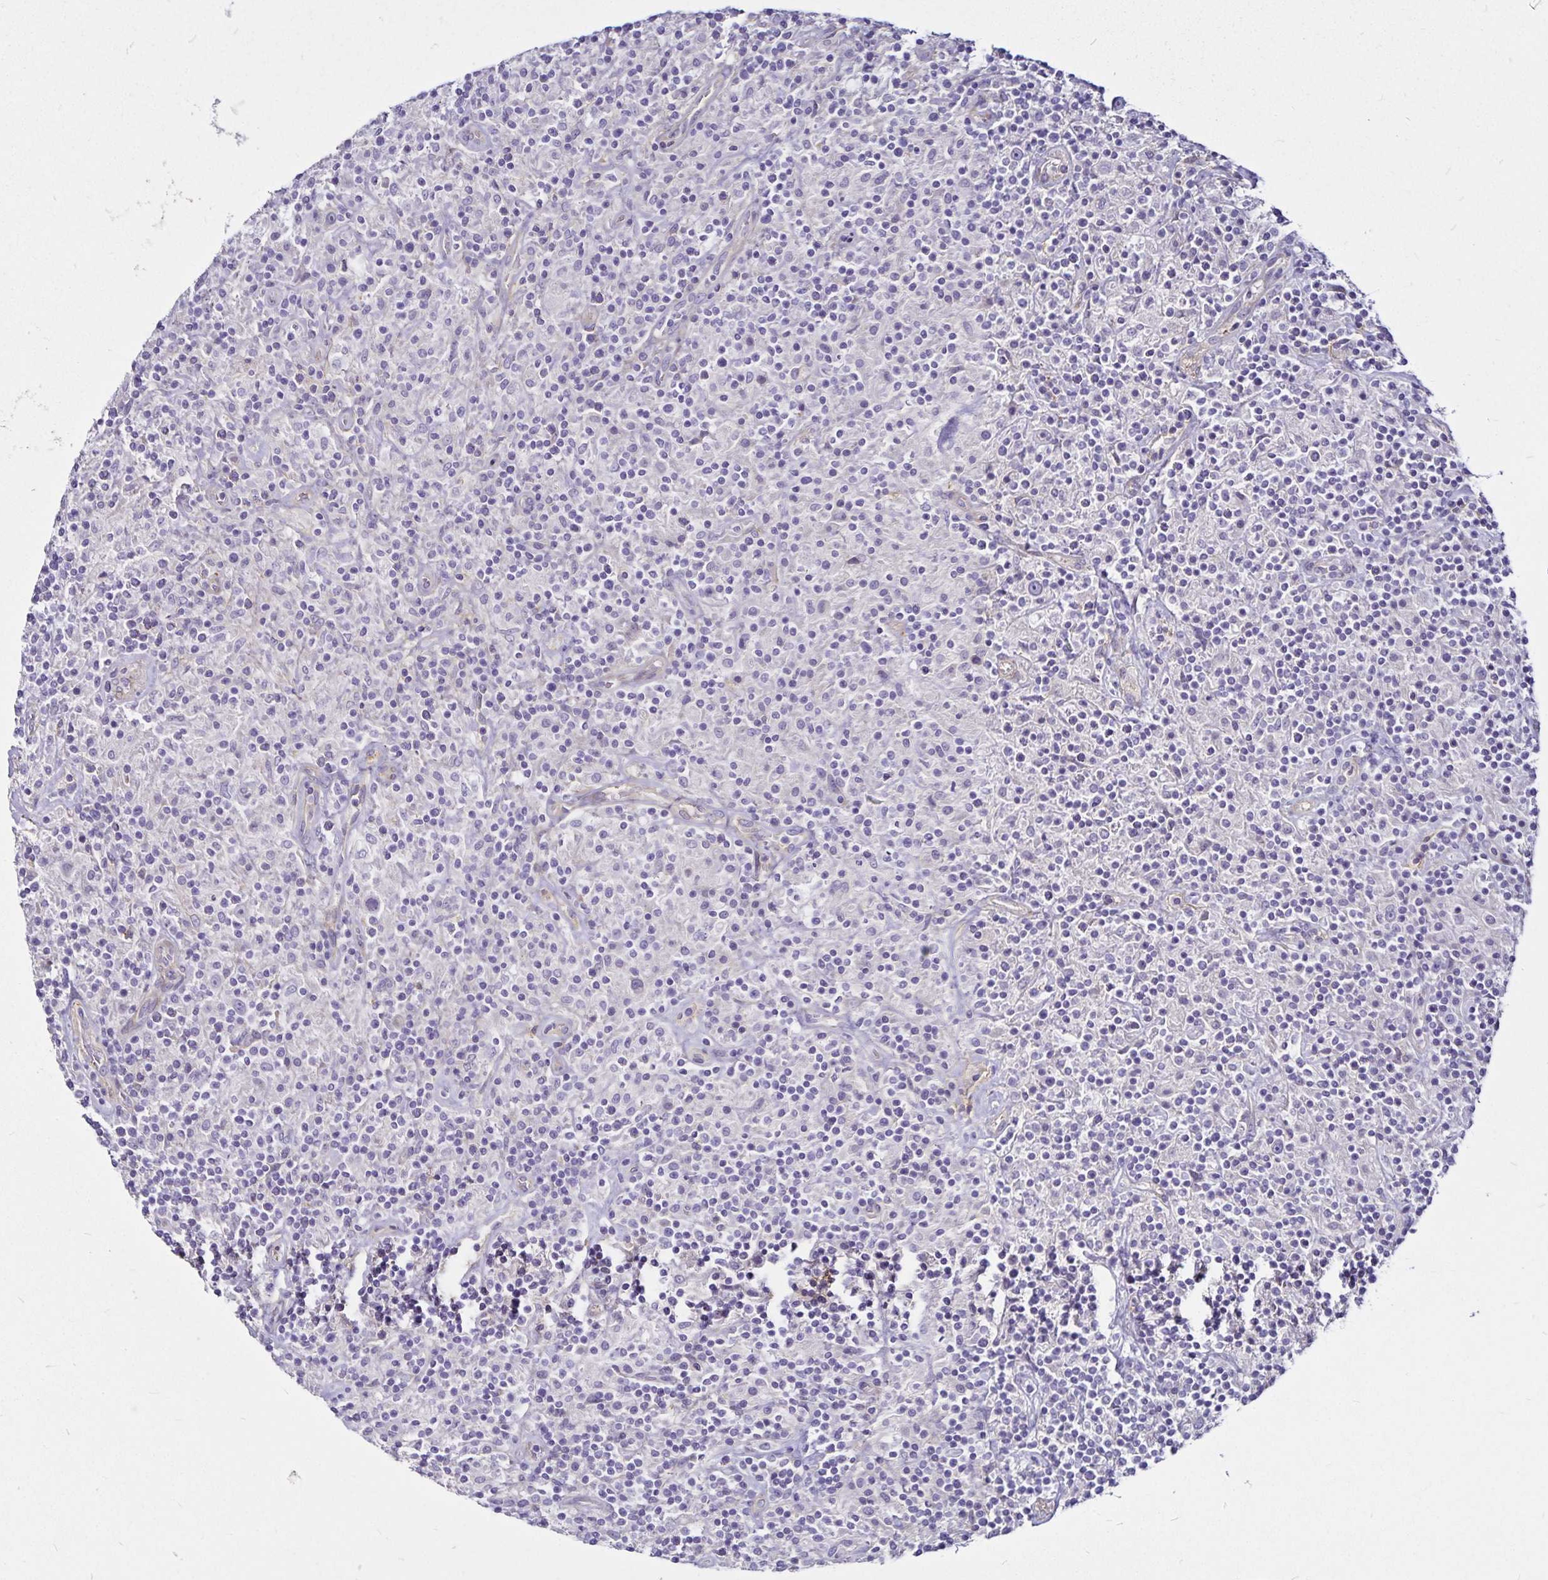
{"staining": {"intensity": "negative", "quantity": "none", "location": "none"}, "tissue": "lymphoma", "cell_type": "Tumor cells", "image_type": "cancer", "snomed": [{"axis": "morphology", "description": "Hodgkin's disease, NOS"}, {"axis": "topography", "description": "Lymph node"}], "caption": "Immunohistochemistry of human Hodgkin's disease exhibits no expression in tumor cells.", "gene": "GNG12", "patient": {"sex": "male", "age": 70}}